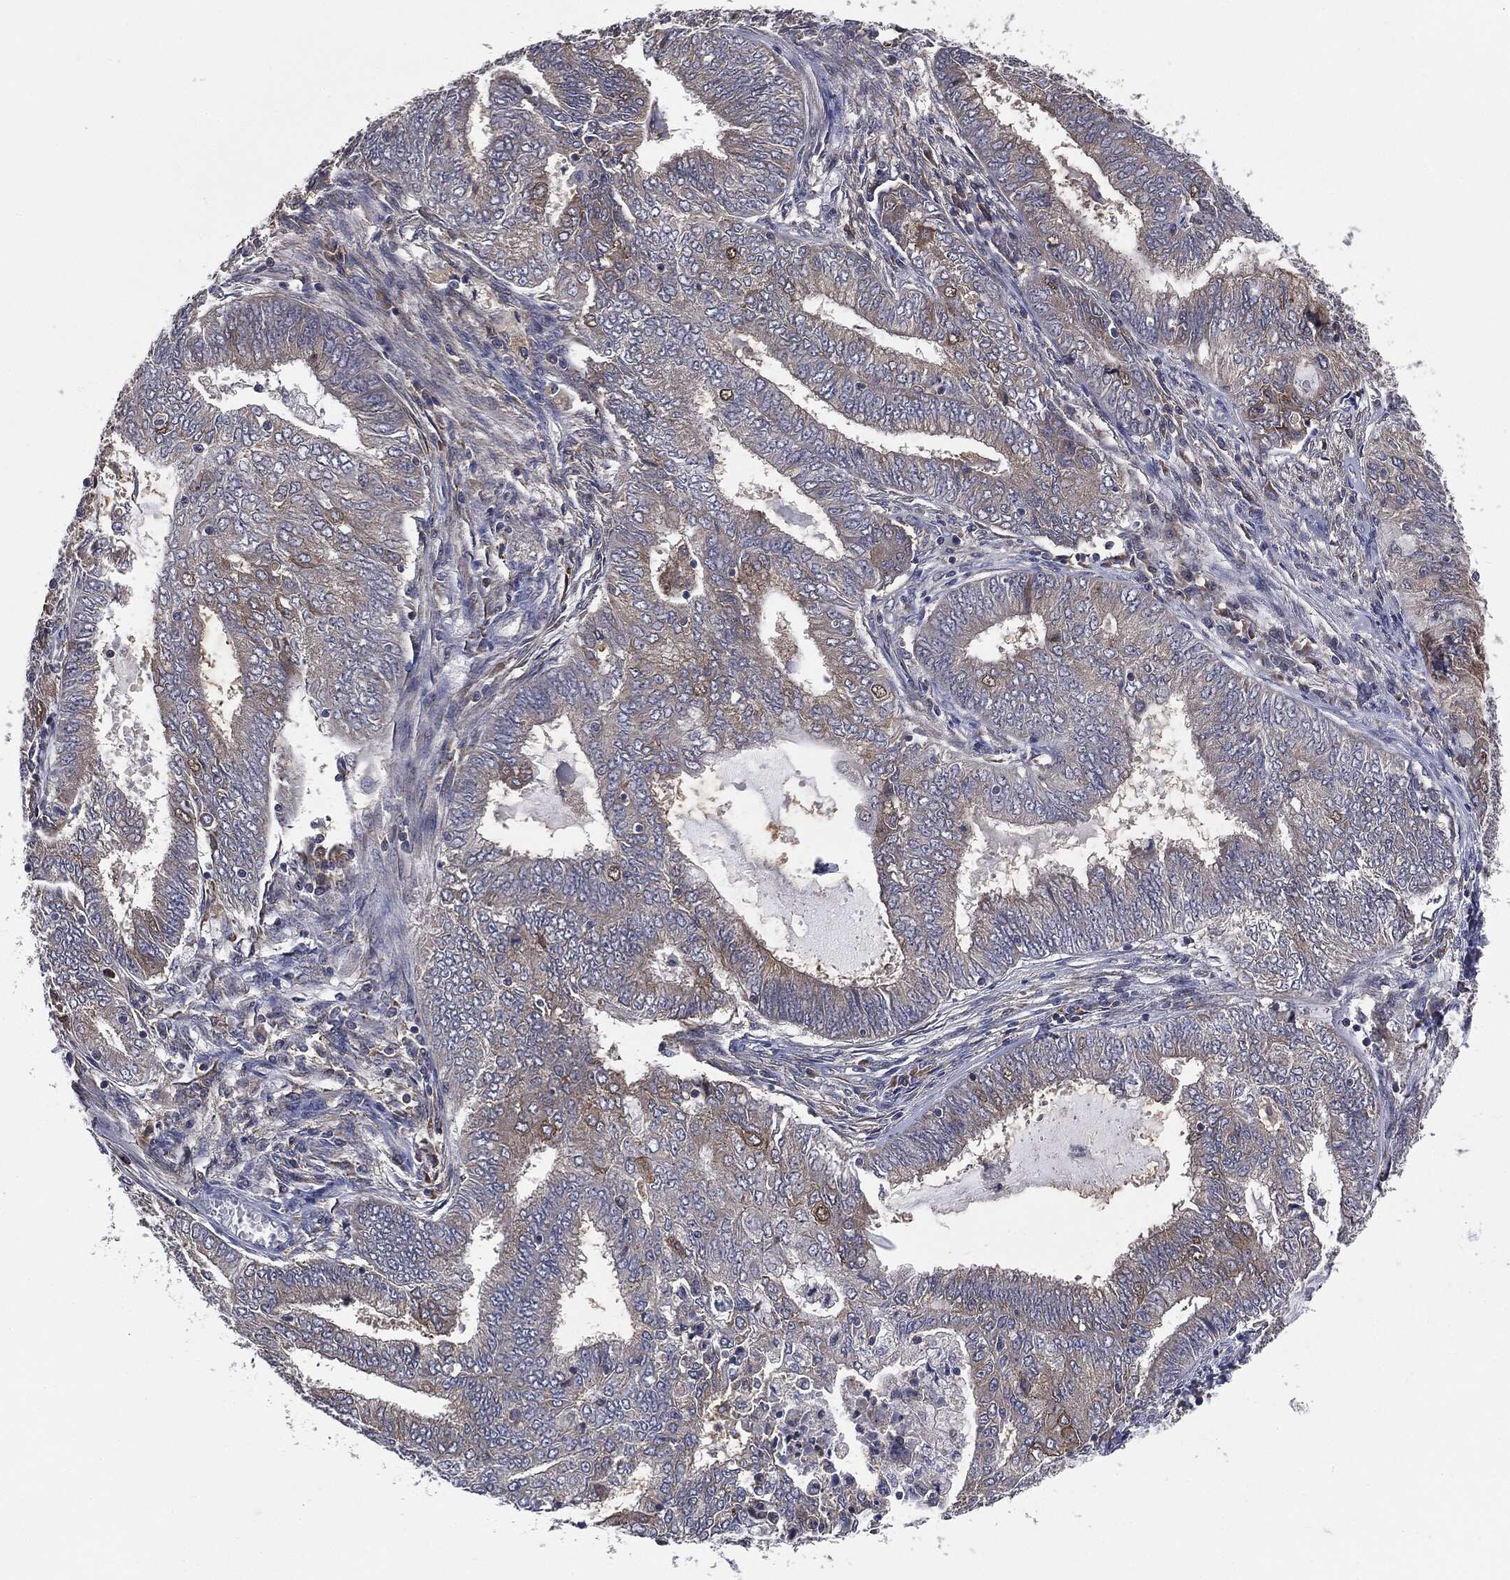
{"staining": {"intensity": "weak", "quantity": "<25%", "location": "cytoplasmic/membranous"}, "tissue": "endometrial cancer", "cell_type": "Tumor cells", "image_type": "cancer", "snomed": [{"axis": "morphology", "description": "Adenocarcinoma, NOS"}, {"axis": "topography", "description": "Endometrium"}], "caption": "Immunohistochemistry (IHC) of human endometrial adenocarcinoma exhibits no expression in tumor cells.", "gene": "TRMT1L", "patient": {"sex": "female", "age": 62}}